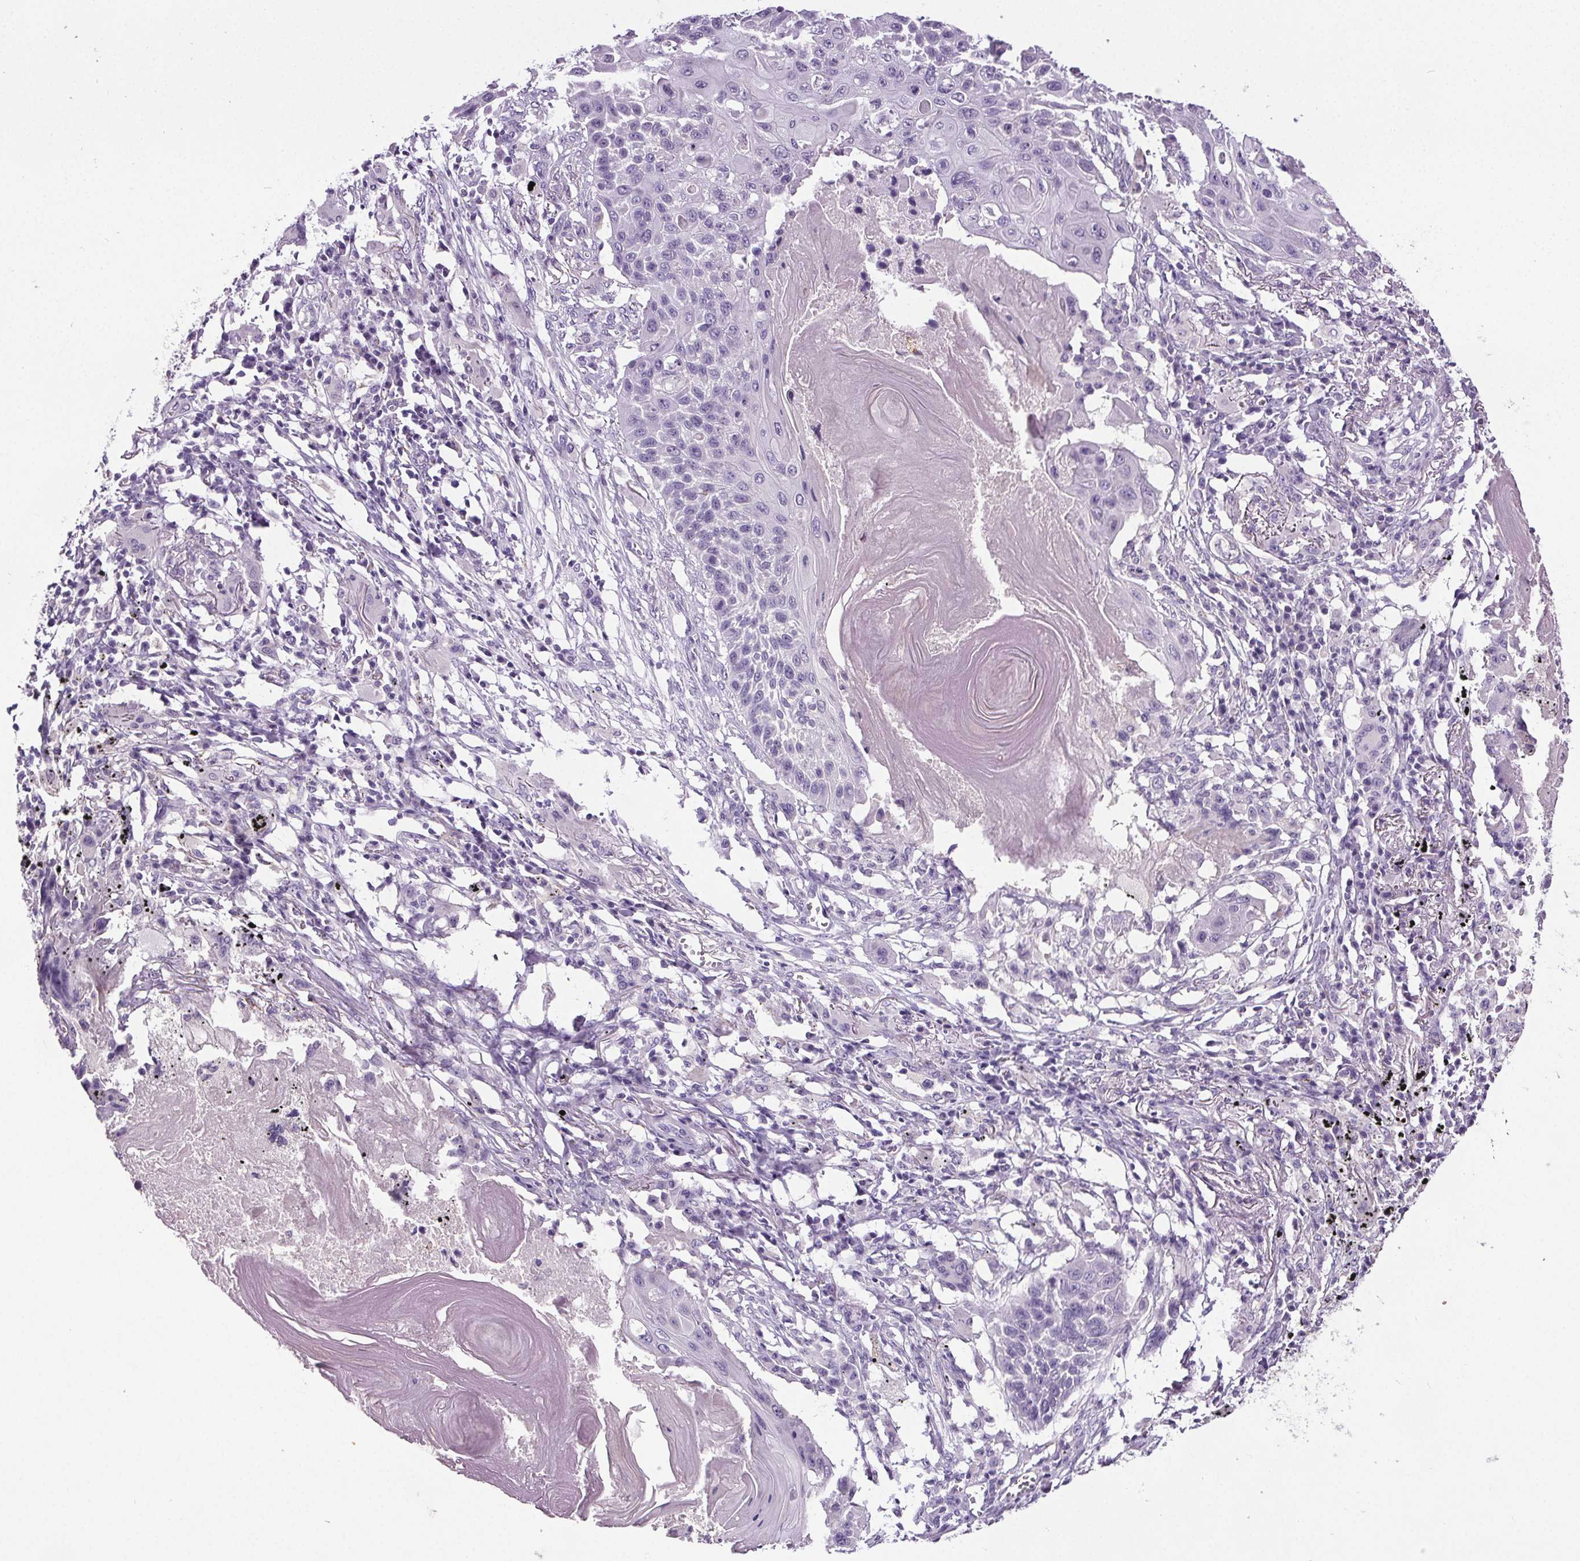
{"staining": {"intensity": "negative", "quantity": "none", "location": "none"}, "tissue": "lung cancer", "cell_type": "Tumor cells", "image_type": "cancer", "snomed": [{"axis": "morphology", "description": "Squamous cell carcinoma, NOS"}, {"axis": "topography", "description": "Lung"}], "caption": "Immunohistochemical staining of human lung cancer (squamous cell carcinoma) exhibits no significant expression in tumor cells.", "gene": "GPIHBP1", "patient": {"sex": "male", "age": 78}}